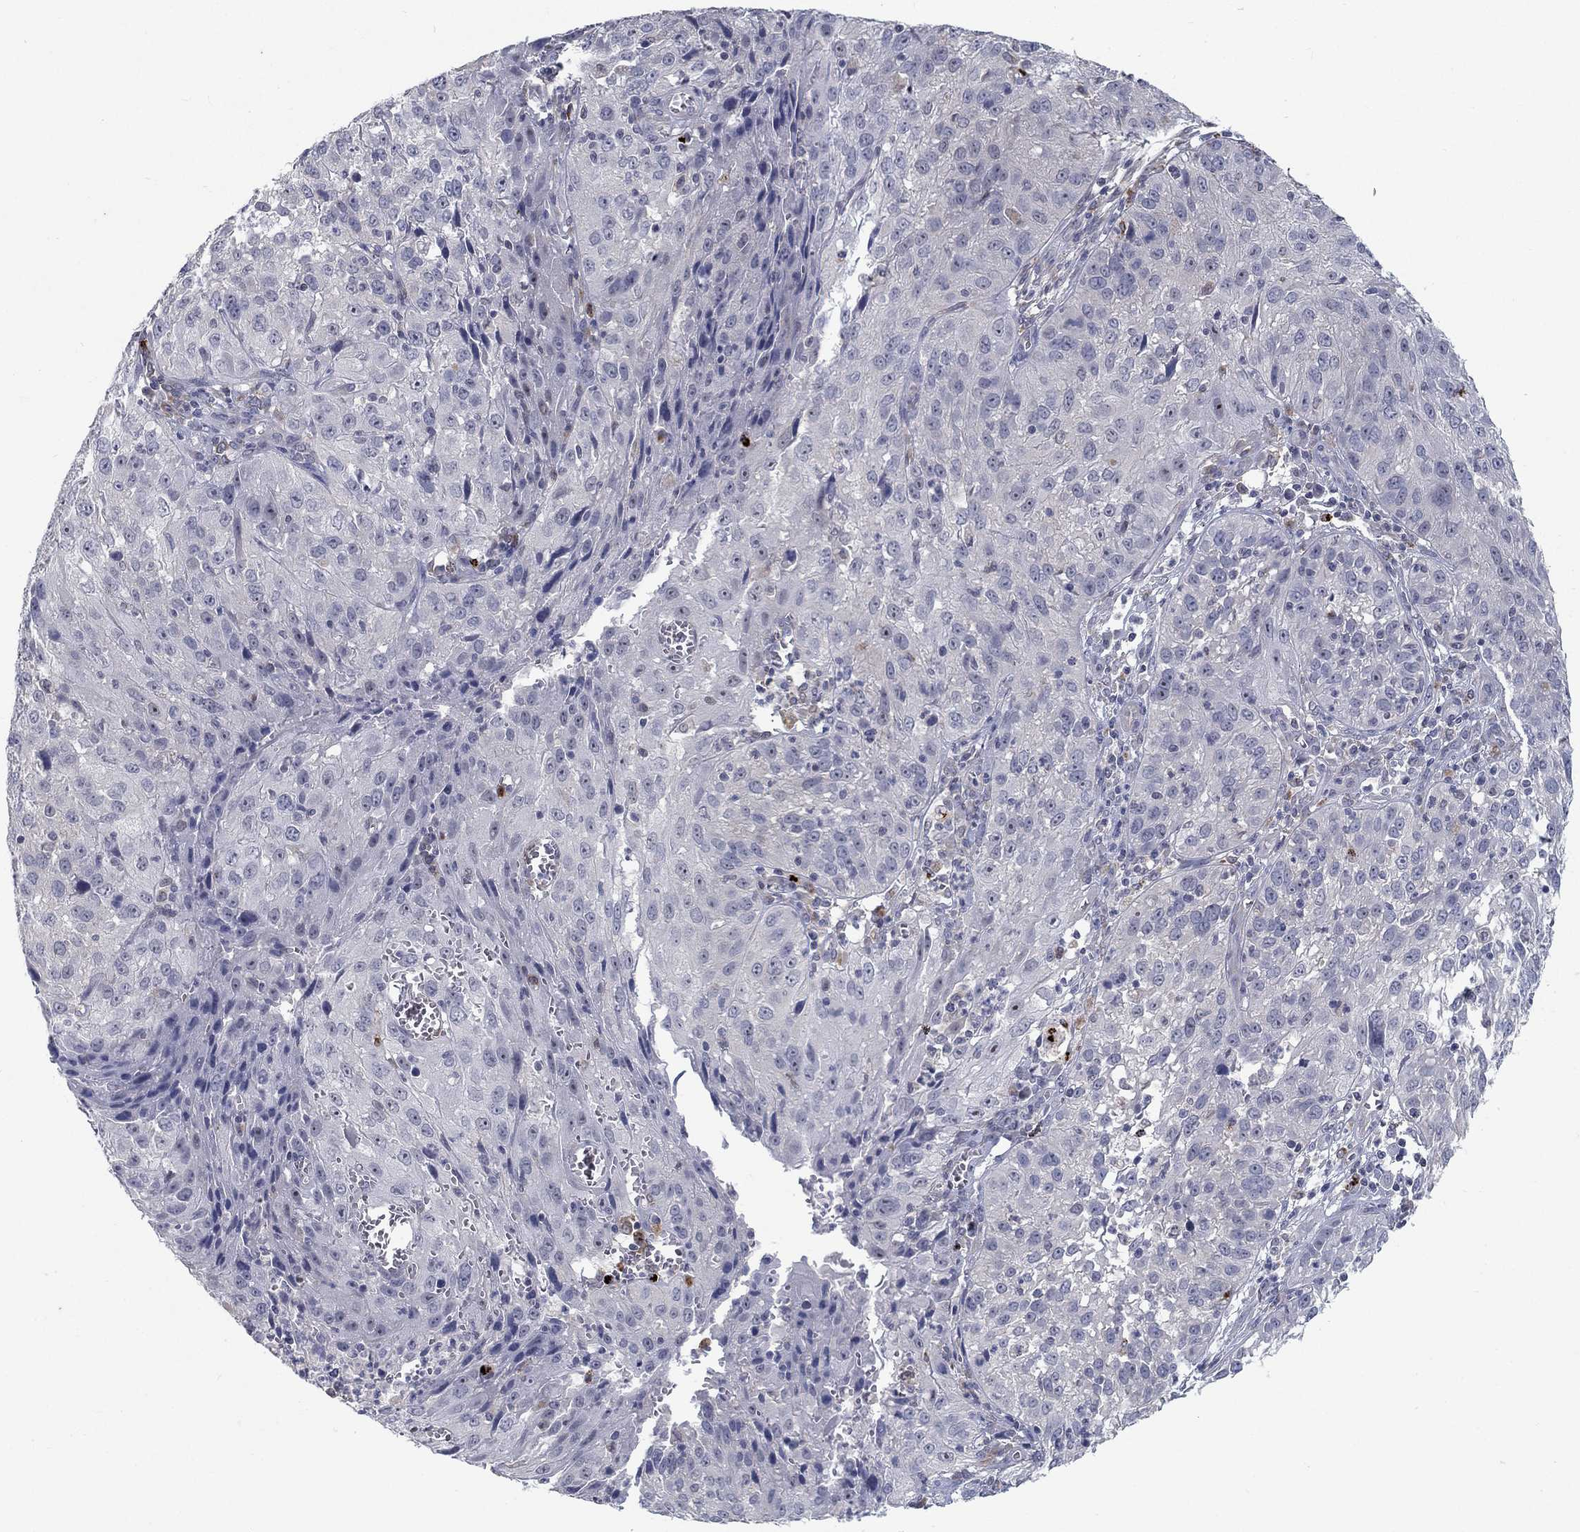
{"staining": {"intensity": "negative", "quantity": "none", "location": "none"}, "tissue": "cervical cancer", "cell_type": "Tumor cells", "image_type": "cancer", "snomed": [{"axis": "morphology", "description": "Squamous cell carcinoma, NOS"}, {"axis": "topography", "description": "Cervix"}], "caption": "Immunohistochemistry of cervical cancer demonstrates no positivity in tumor cells.", "gene": "MTSS2", "patient": {"sex": "female", "age": 32}}